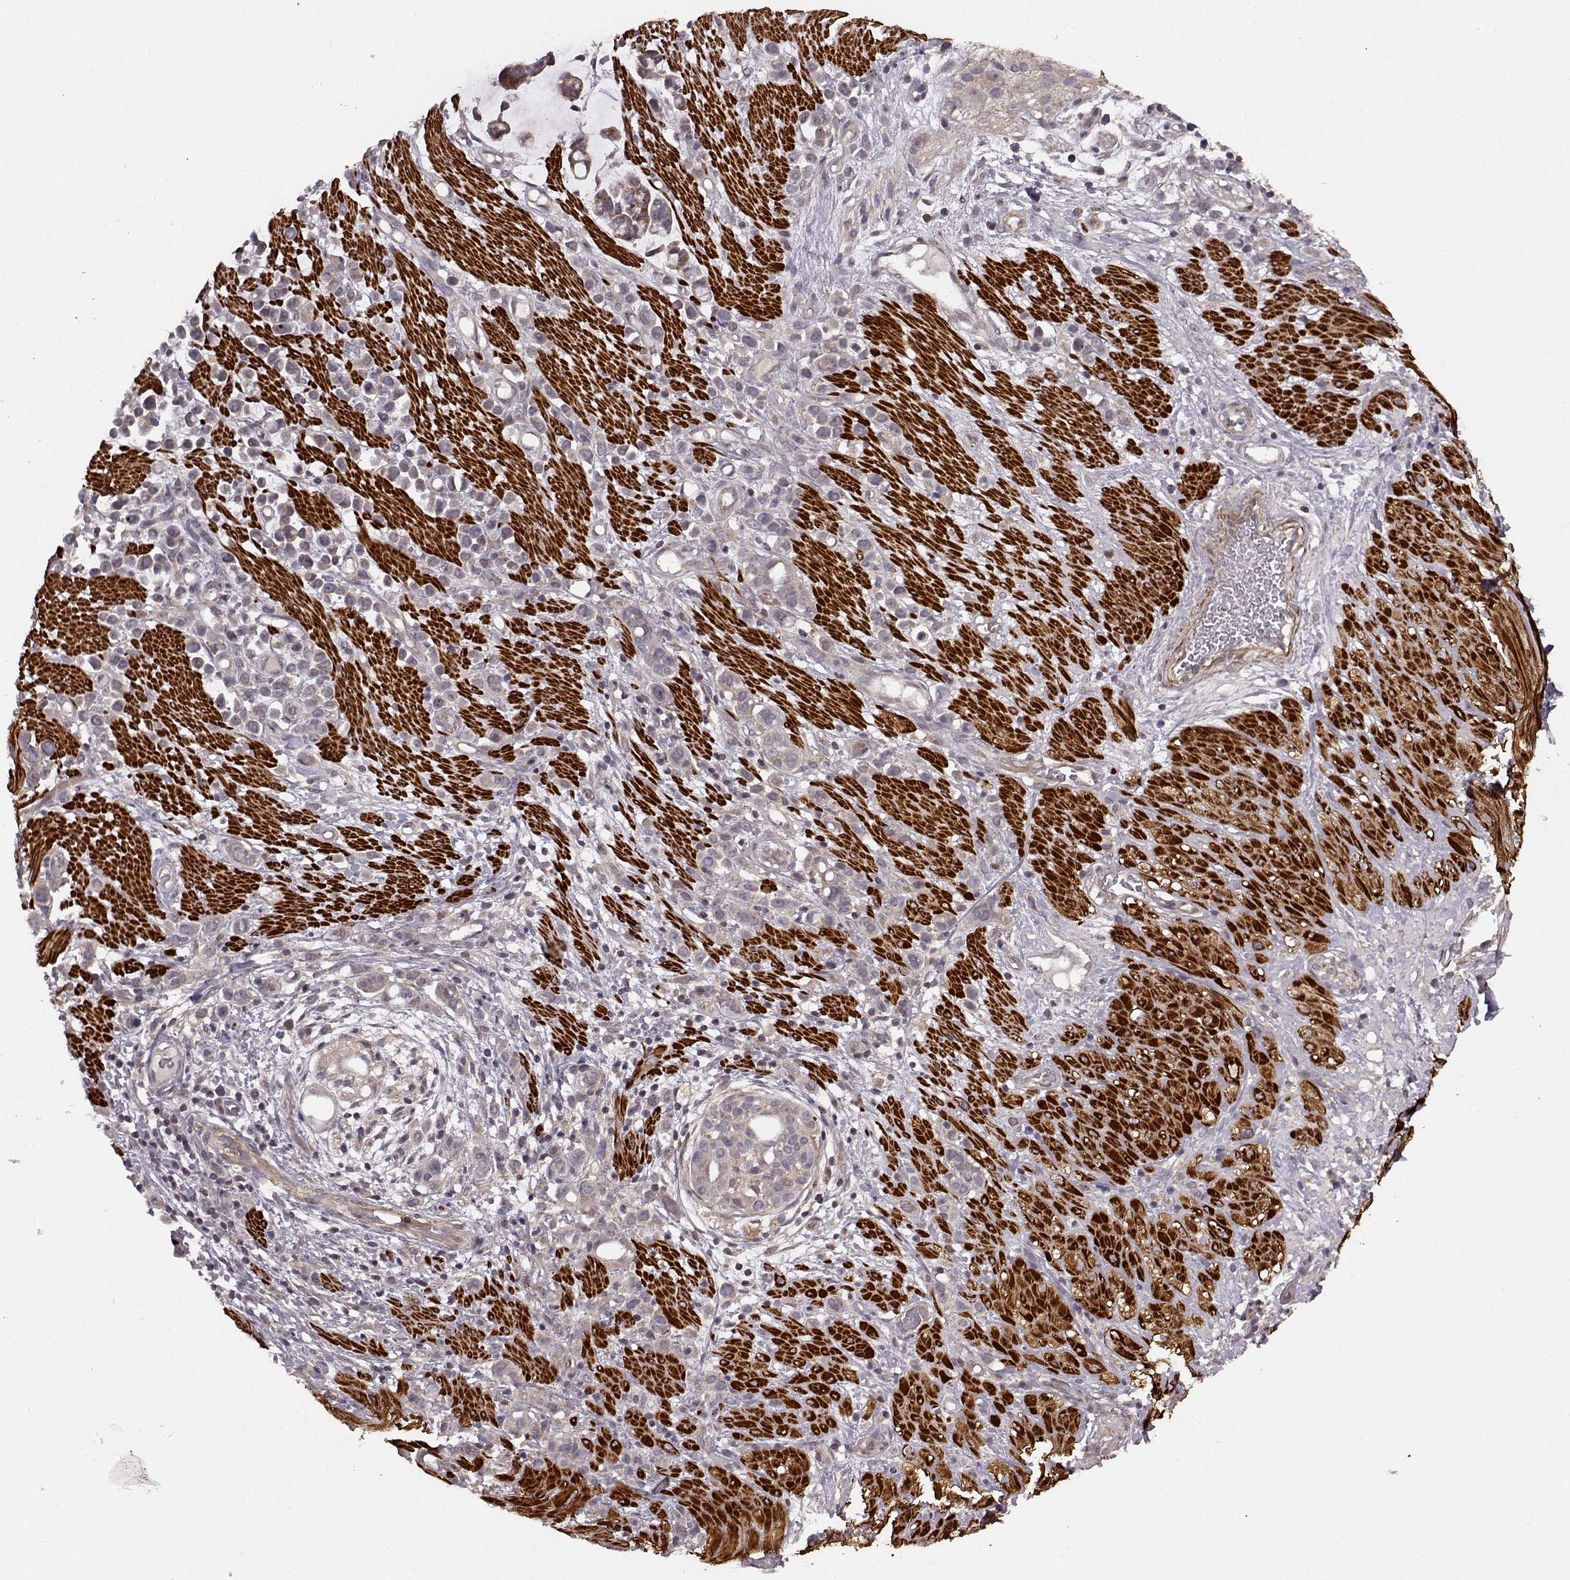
{"staining": {"intensity": "negative", "quantity": "none", "location": "none"}, "tissue": "stomach cancer", "cell_type": "Tumor cells", "image_type": "cancer", "snomed": [{"axis": "morphology", "description": "Adenocarcinoma, NOS"}, {"axis": "topography", "description": "Stomach"}], "caption": "This is a photomicrograph of immunohistochemistry staining of stomach cancer, which shows no staining in tumor cells.", "gene": "SLAIN2", "patient": {"sex": "male", "age": 82}}